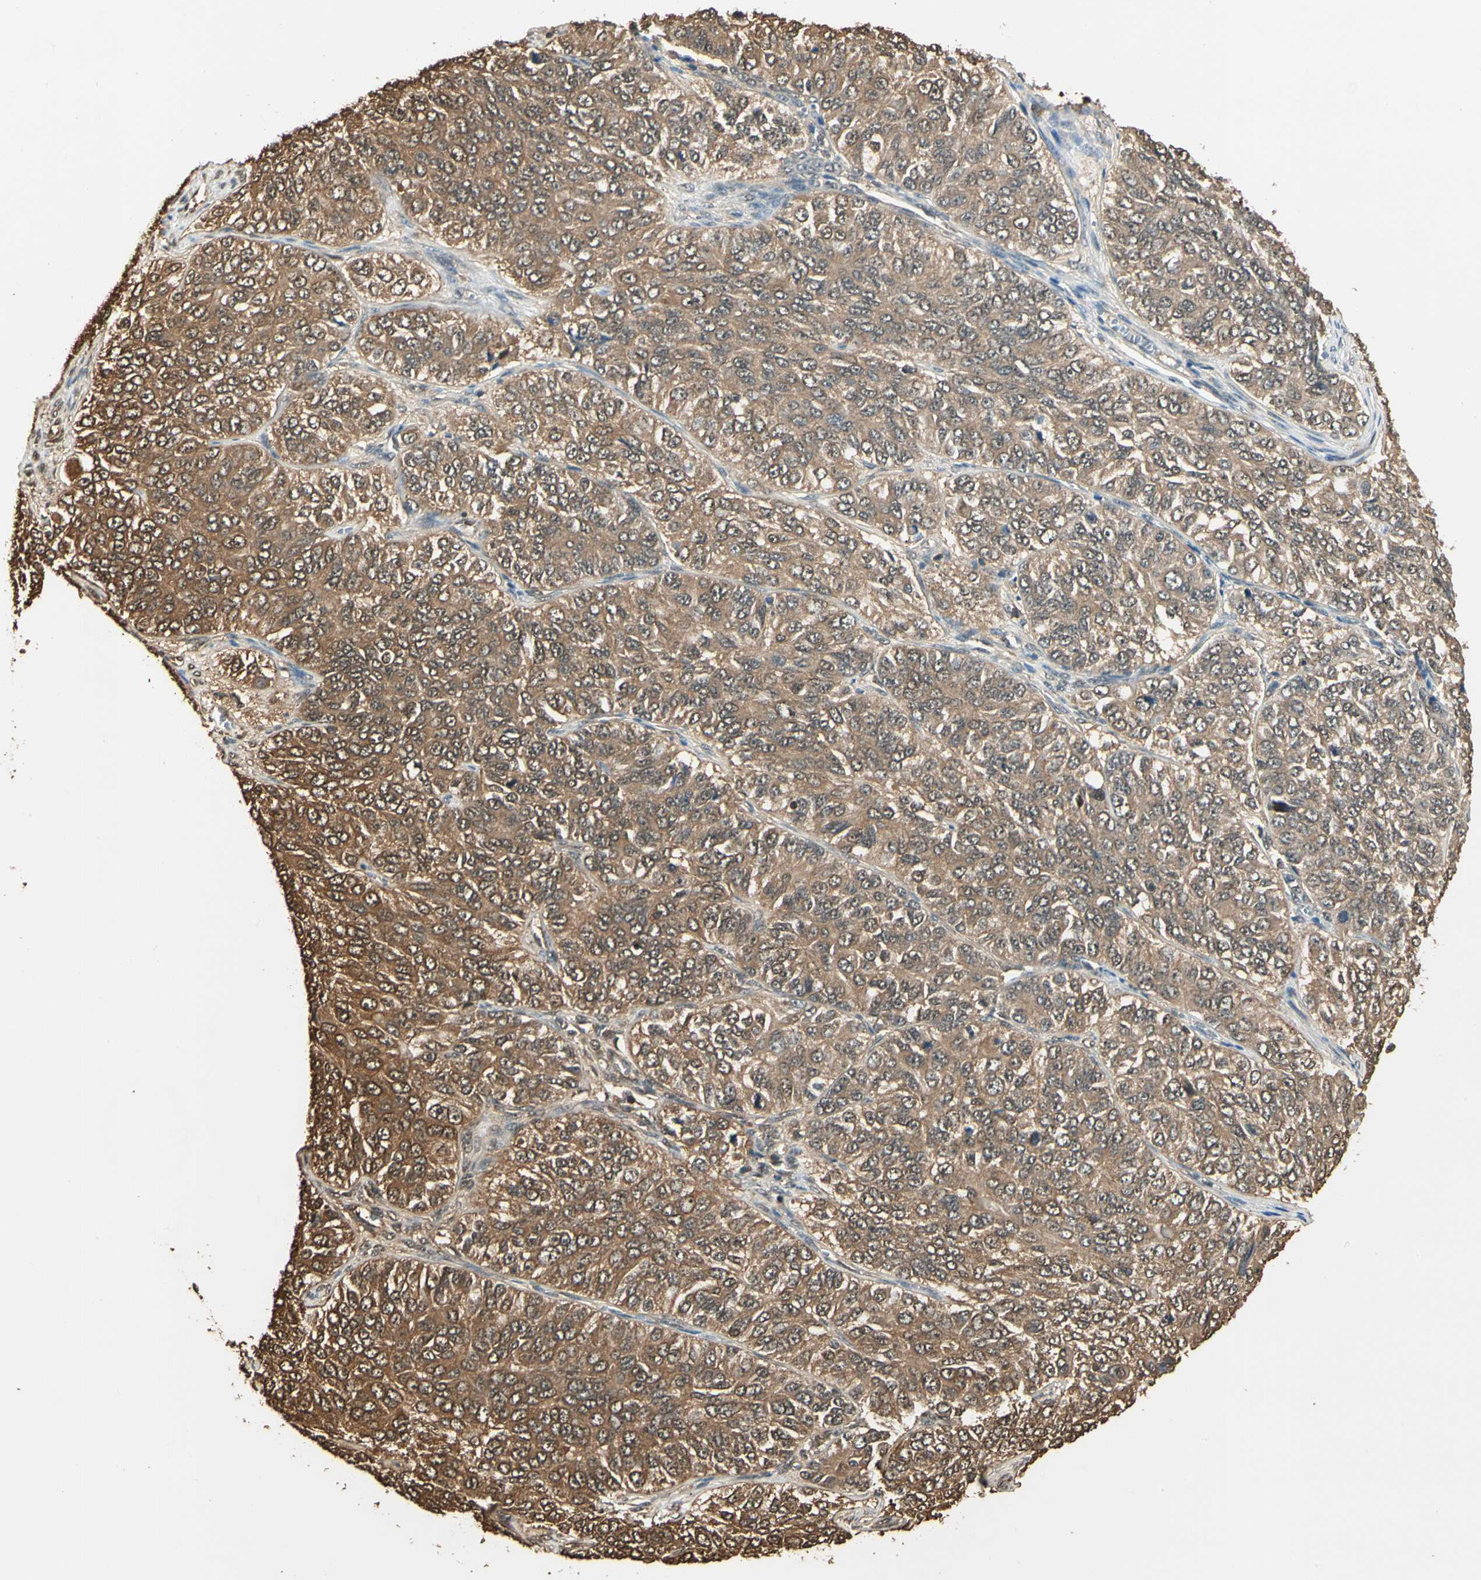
{"staining": {"intensity": "moderate", "quantity": ">75%", "location": "cytoplasmic/membranous"}, "tissue": "ovarian cancer", "cell_type": "Tumor cells", "image_type": "cancer", "snomed": [{"axis": "morphology", "description": "Carcinoma, endometroid"}, {"axis": "topography", "description": "Ovary"}], "caption": "Immunohistochemical staining of ovarian cancer shows medium levels of moderate cytoplasmic/membranous protein positivity in approximately >75% of tumor cells.", "gene": "YWHAE", "patient": {"sex": "female", "age": 51}}